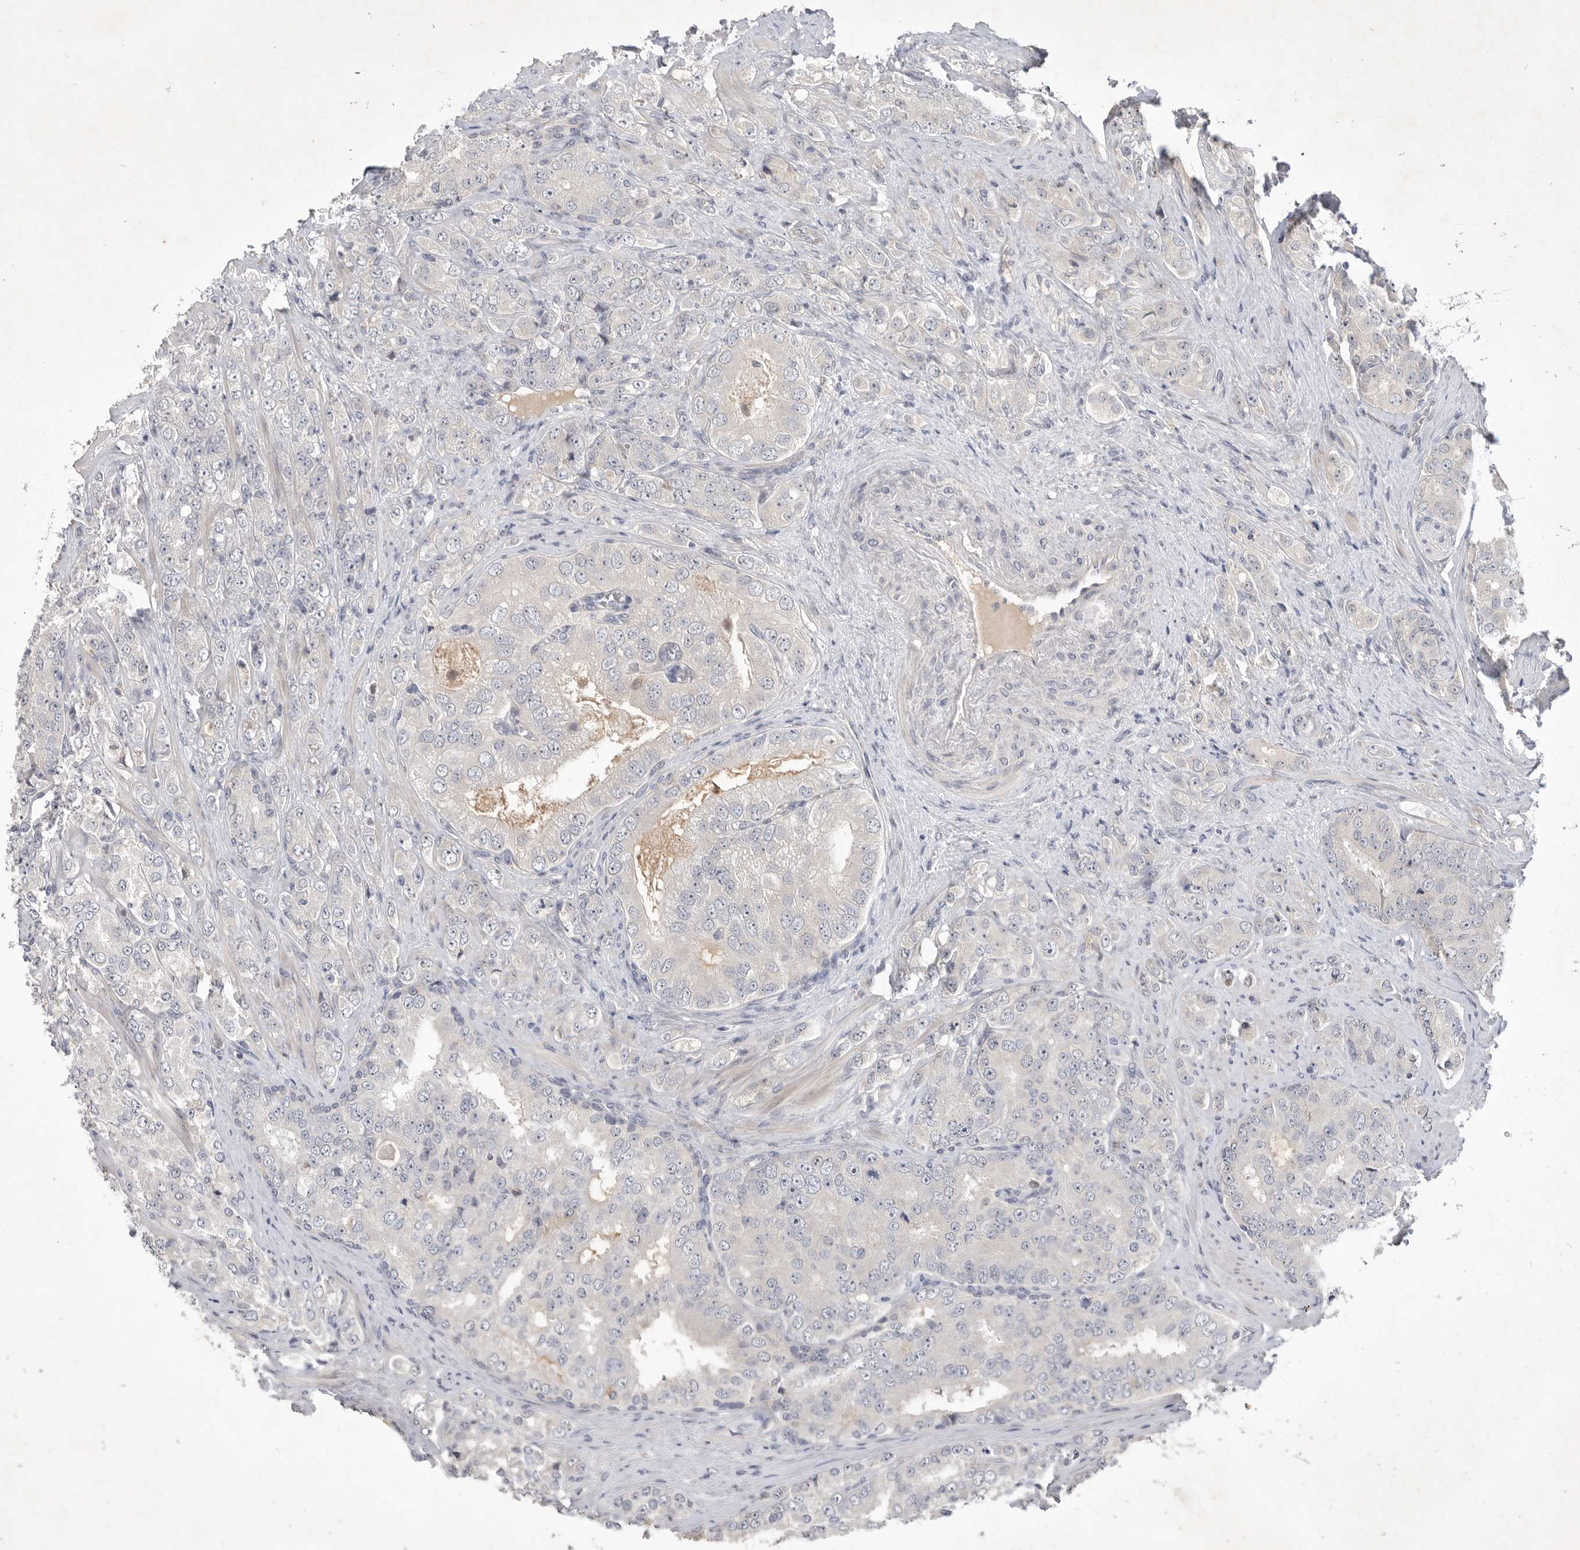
{"staining": {"intensity": "negative", "quantity": "none", "location": "none"}, "tissue": "prostate cancer", "cell_type": "Tumor cells", "image_type": "cancer", "snomed": [{"axis": "morphology", "description": "Adenocarcinoma, High grade"}, {"axis": "topography", "description": "Prostate"}], "caption": "A high-resolution image shows IHC staining of prostate cancer, which reveals no significant staining in tumor cells.", "gene": "ITGAD", "patient": {"sex": "male", "age": 58}}